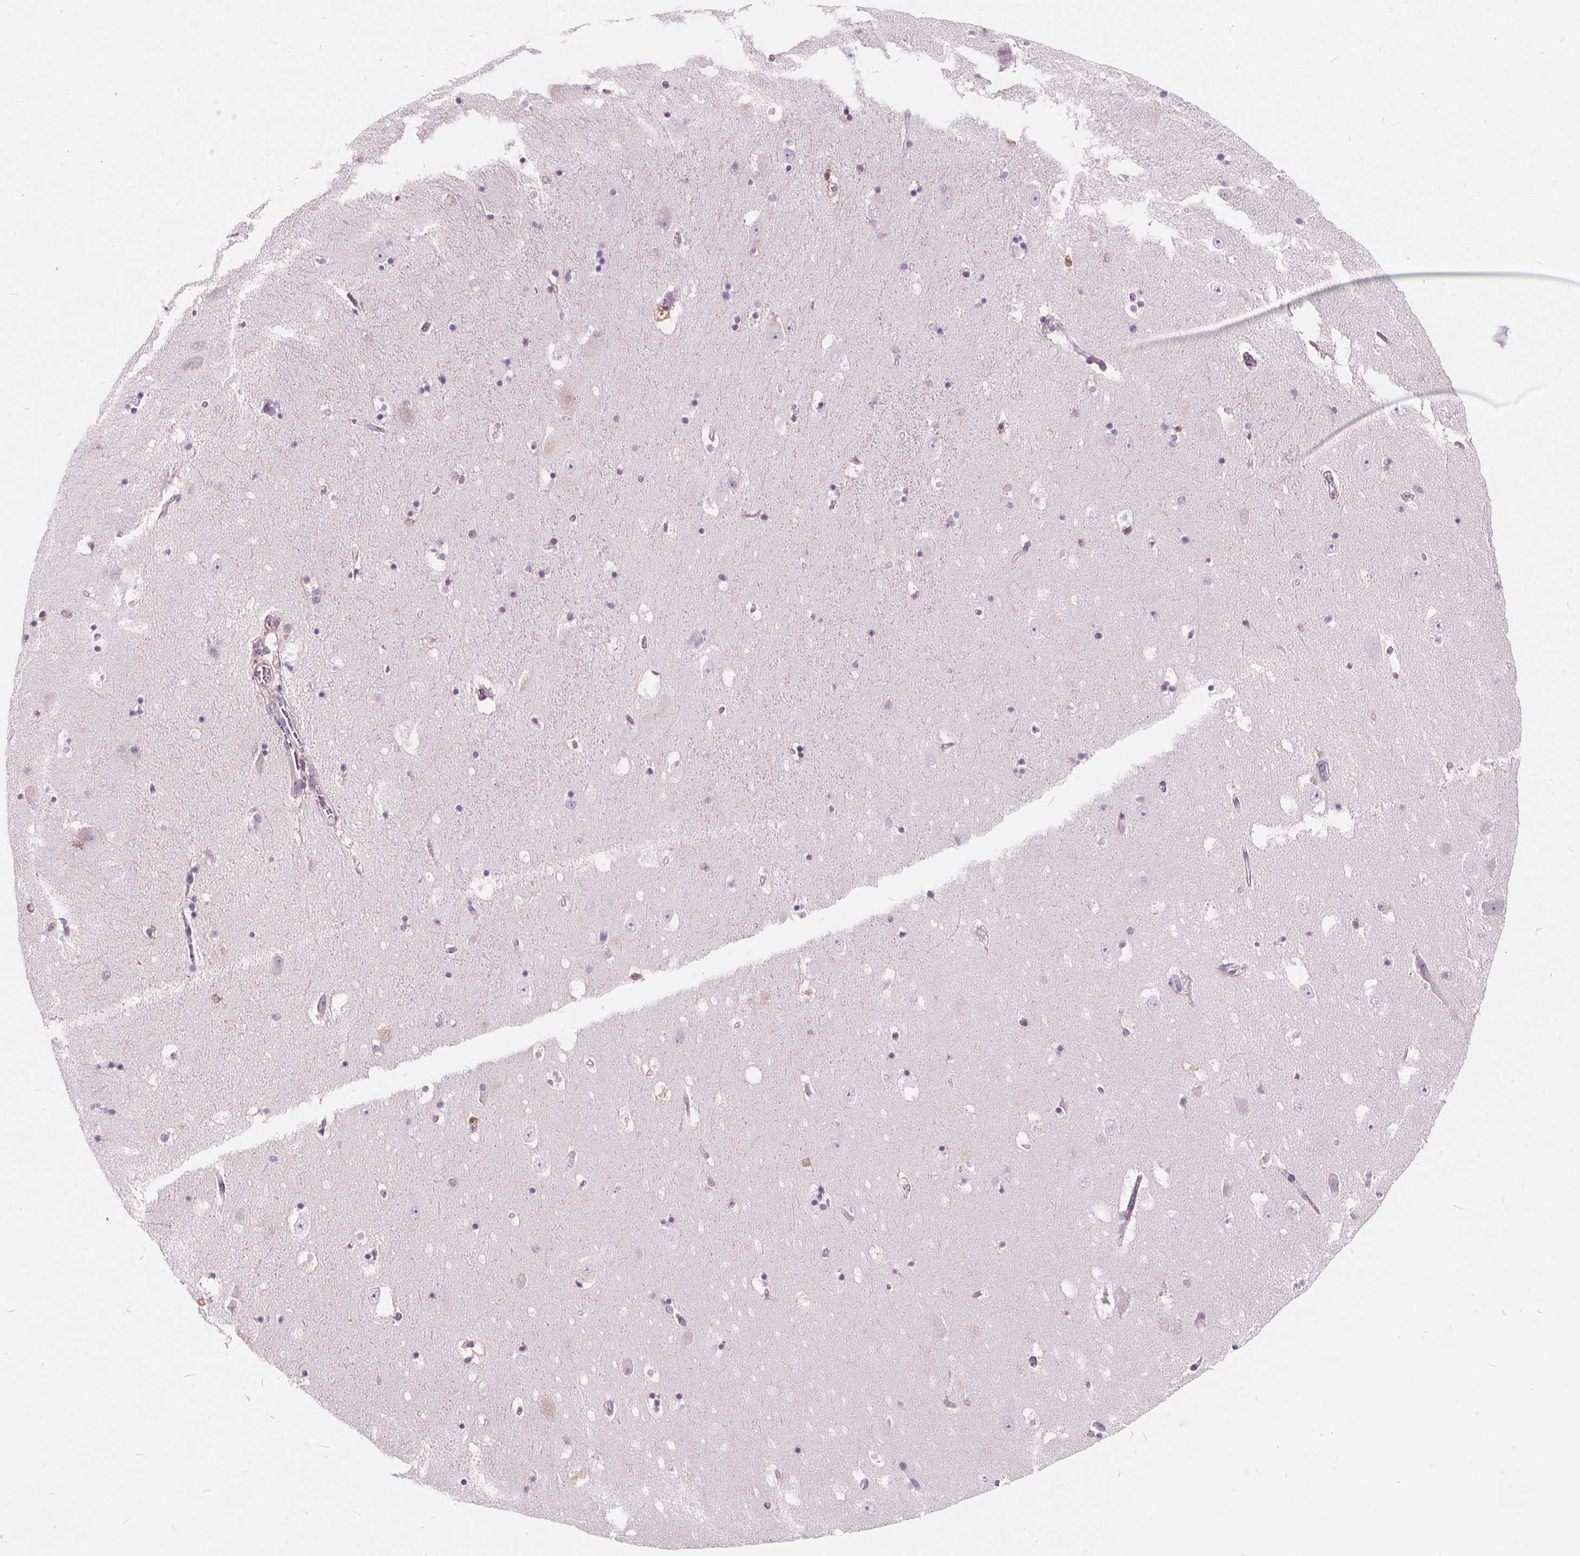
{"staining": {"intensity": "negative", "quantity": "none", "location": "none"}, "tissue": "hippocampus", "cell_type": "Glial cells", "image_type": "normal", "snomed": [{"axis": "morphology", "description": "Normal tissue, NOS"}, {"axis": "topography", "description": "Hippocampus"}], "caption": "An image of human hippocampus is negative for staining in glial cells. (DAB IHC, high magnification).", "gene": "HAAO", "patient": {"sex": "male", "age": 58}}